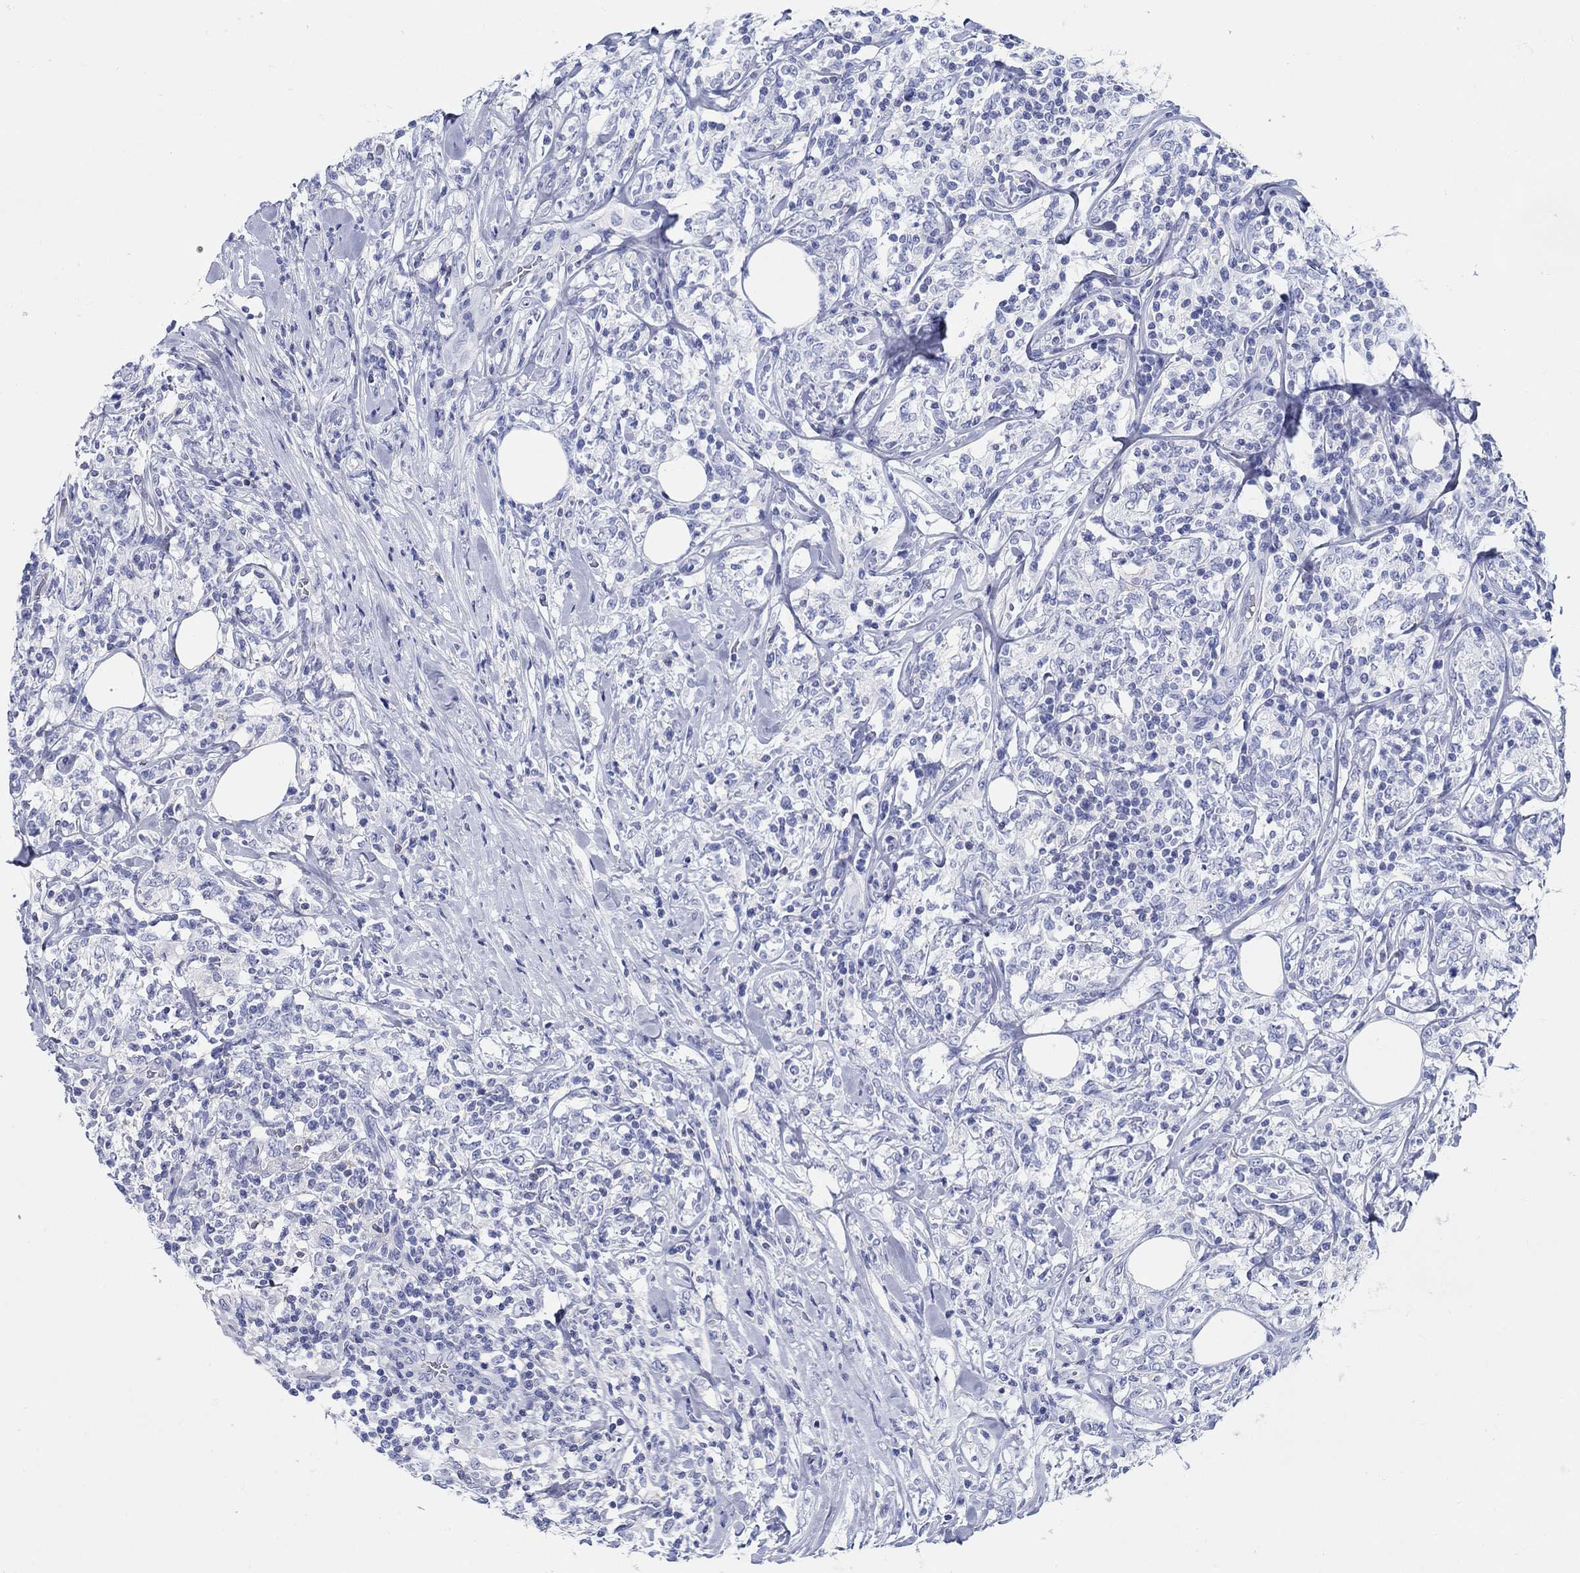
{"staining": {"intensity": "negative", "quantity": "none", "location": "none"}, "tissue": "lymphoma", "cell_type": "Tumor cells", "image_type": "cancer", "snomed": [{"axis": "morphology", "description": "Malignant lymphoma, non-Hodgkin's type, High grade"}, {"axis": "topography", "description": "Lymph node"}], "caption": "Tumor cells show no significant protein positivity in lymphoma. (DAB (3,3'-diaminobenzidine) immunohistochemistry (IHC) with hematoxylin counter stain).", "gene": "FBXO2", "patient": {"sex": "female", "age": 84}}